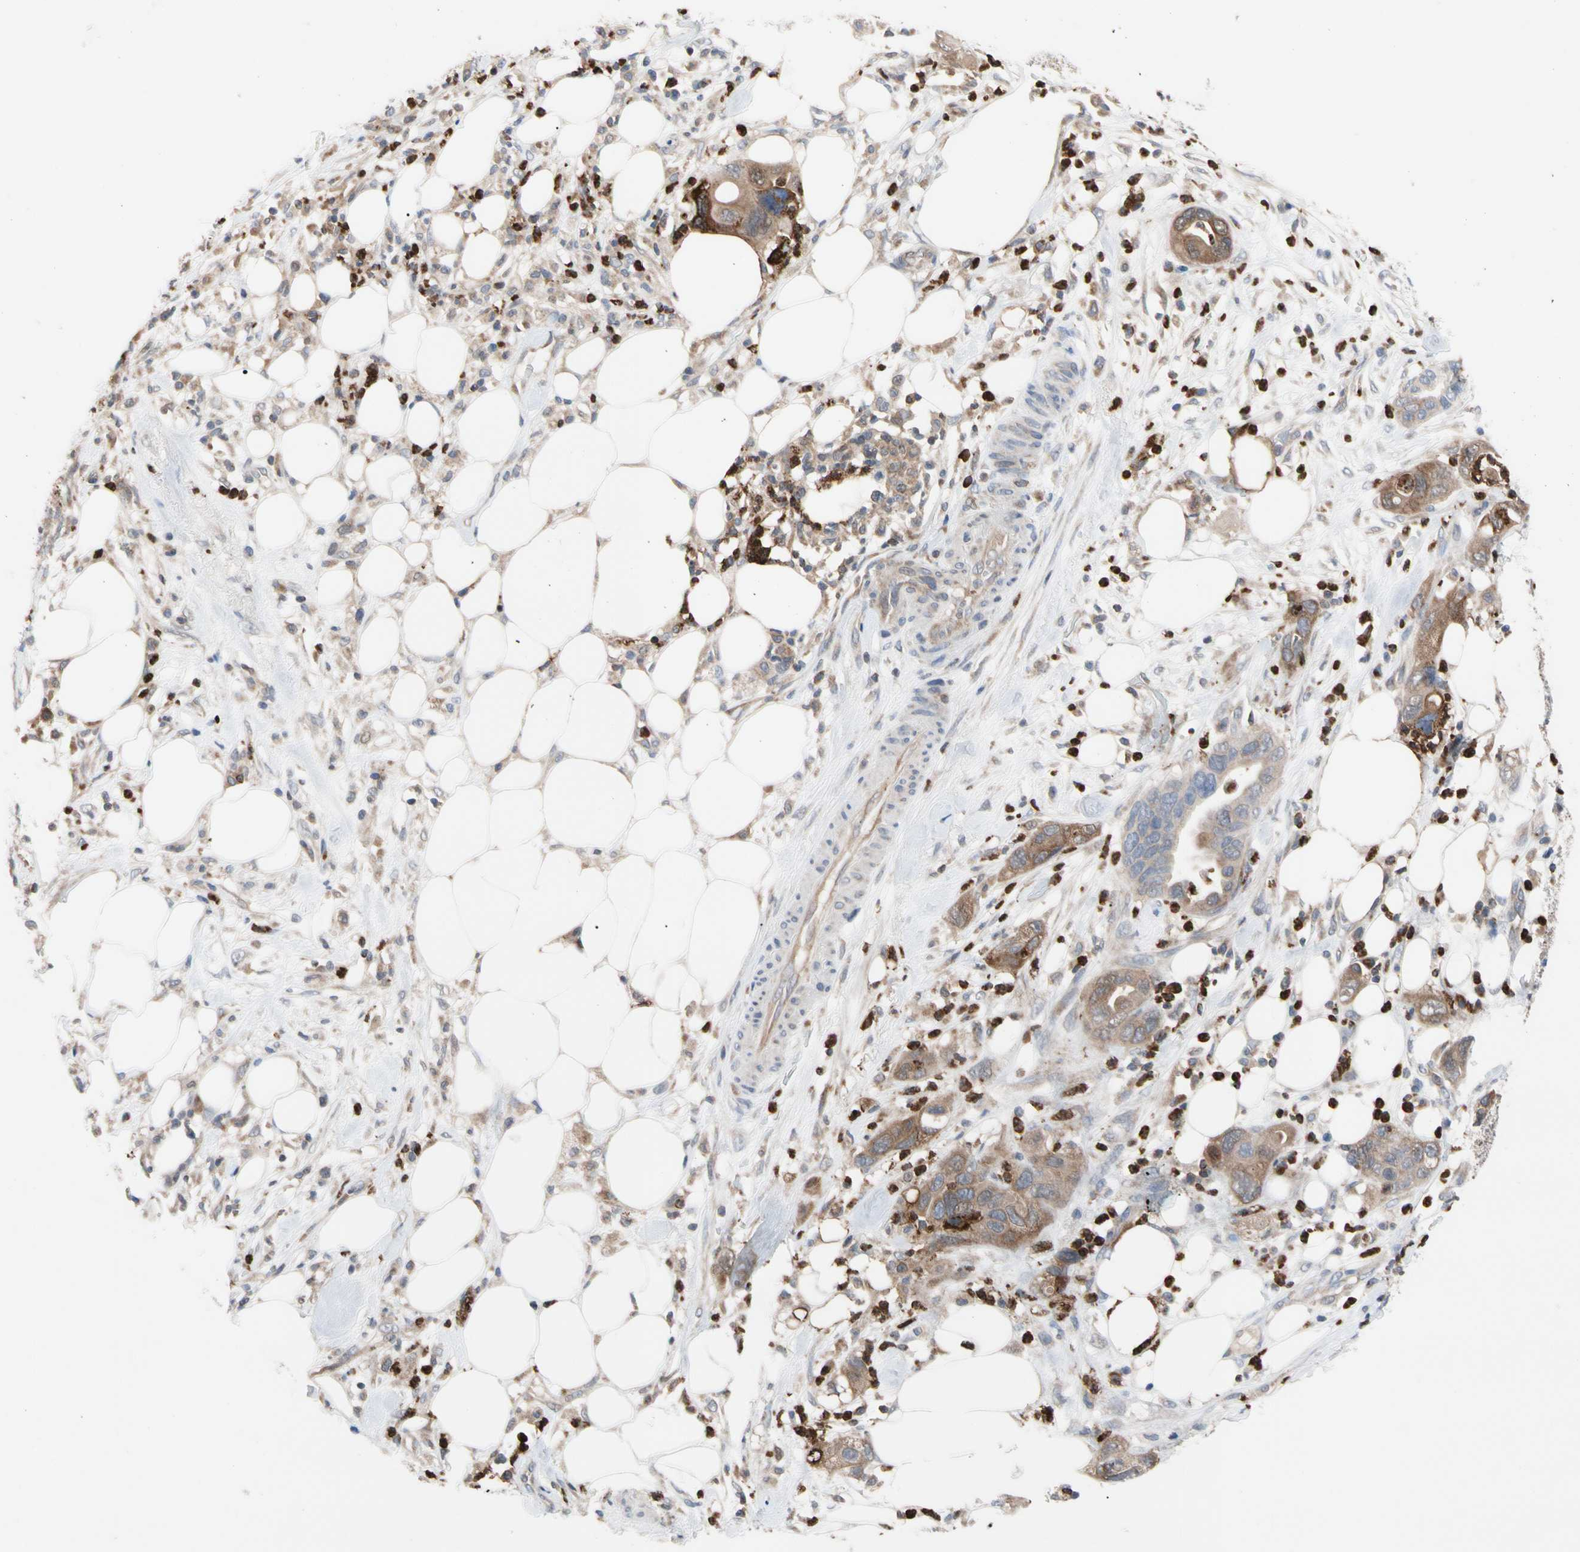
{"staining": {"intensity": "moderate", "quantity": ">75%", "location": "cytoplasmic/membranous"}, "tissue": "pancreatic cancer", "cell_type": "Tumor cells", "image_type": "cancer", "snomed": [{"axis": "morphology", "description": "Adenocarcinoma, NOS"}, {"axis": "topography", "description": "Pancreas"}], "caption": "Immunohistochemical staining of adenocarcinoma (pancreatic) exhibits moderate cytoplasmic/membranous protein positivity in approximately >75% of tumor cells. (DAB (3,3'-diaminobenzidine) IHC, brown staining for protein, blue staining for nuclei).", "gene": "MCL1", "patient": {"sex": "female", "age": 71}}